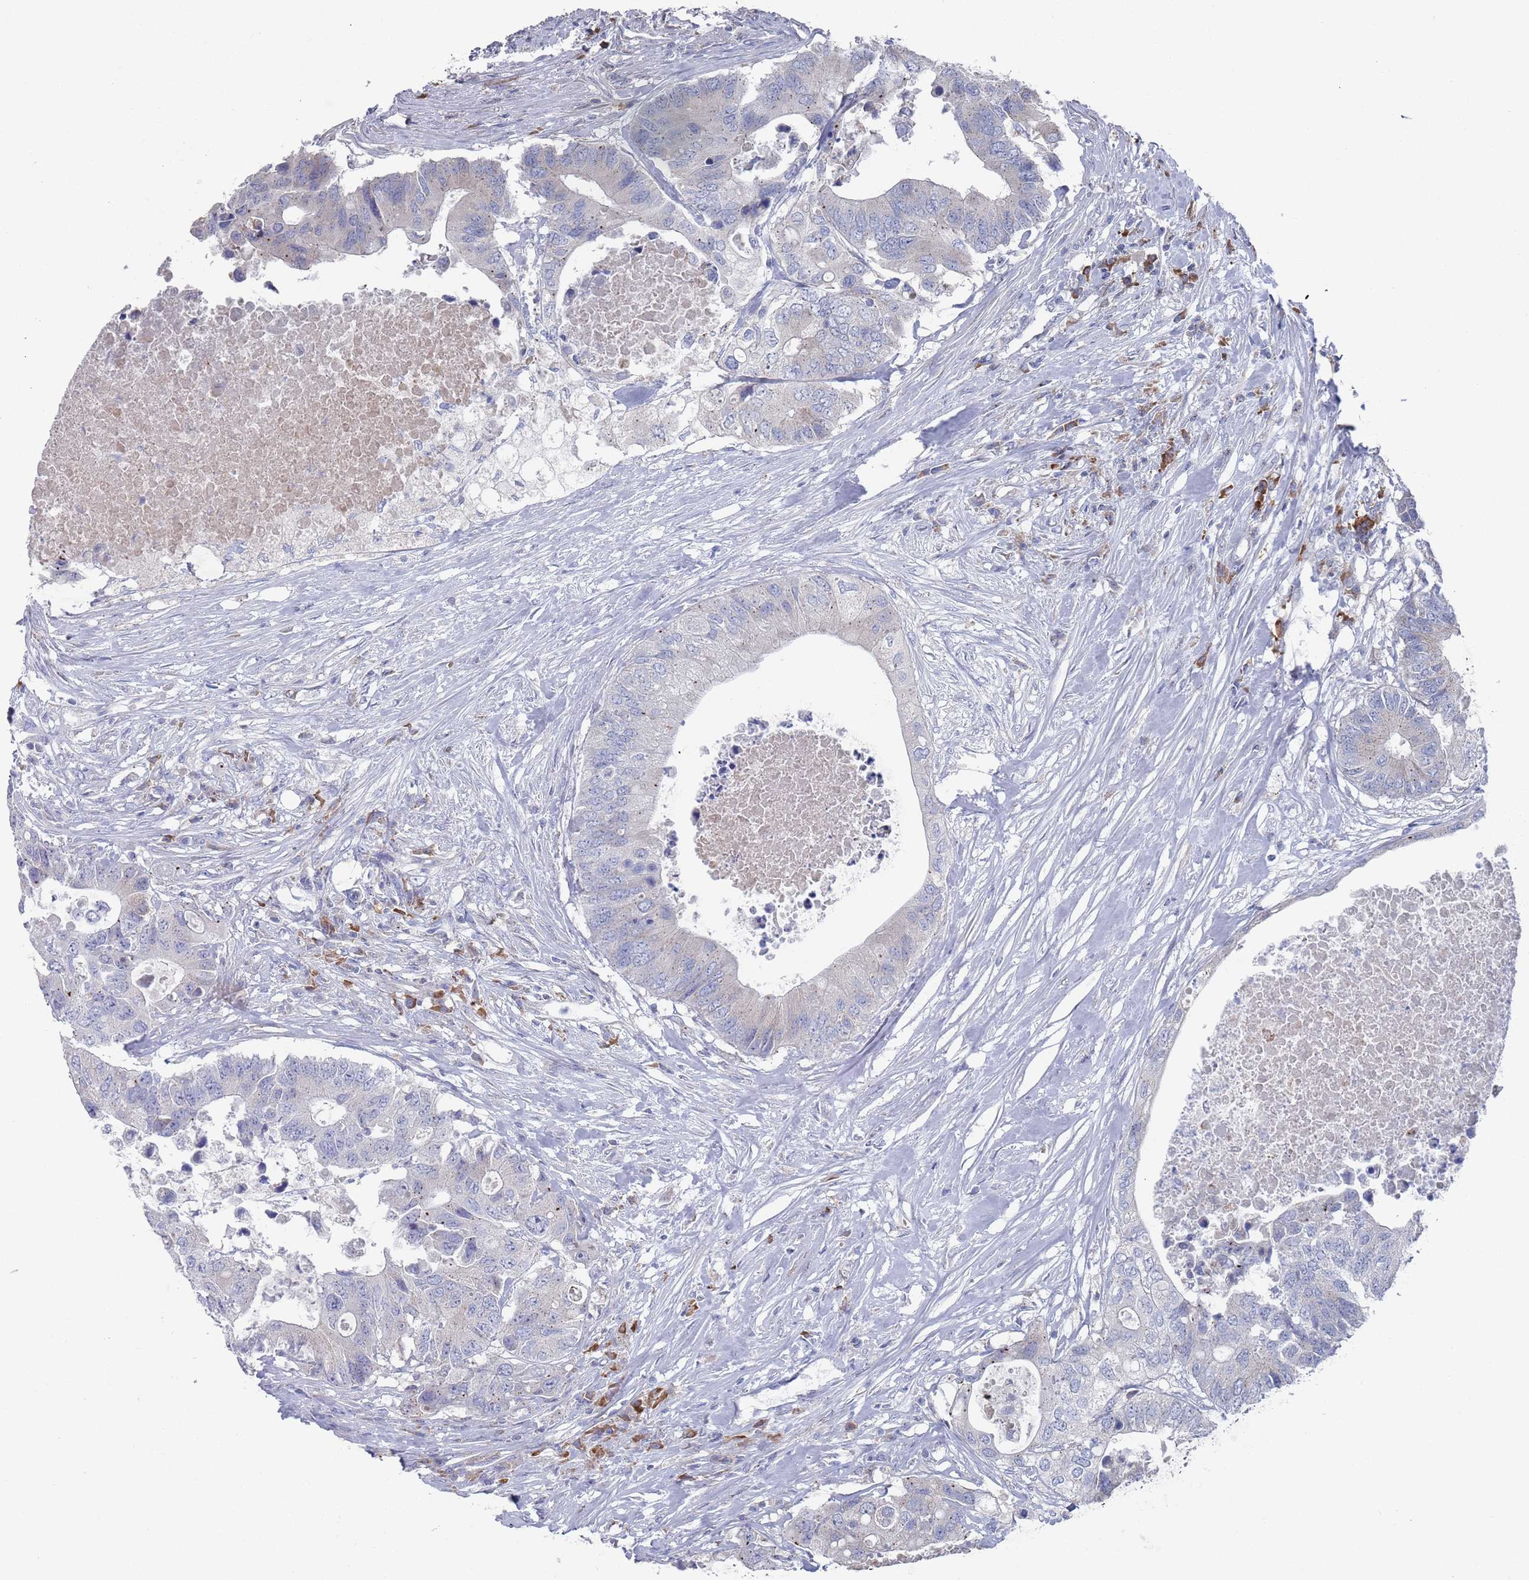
{"staining": {"intensity": "negative", "quantity": "none", "location": "none"}, "tissue": "colorectal cancer", "cell_type": "Tumor cells", "image_type": "cancer", "snomed": [{"axis": "morphology", "description": "Adenocarcinoma, NOS"}, {"axis": "topography", "description": "Colon"}], "caption": "IHC histopathology image of neoplastic tissue: adenocarcinoma (colorectal) stained with DAB reveals no significant protein expression in tumor cells.", "gene": "MAT1A", "patient": {"sex": "male", "age": 71}}